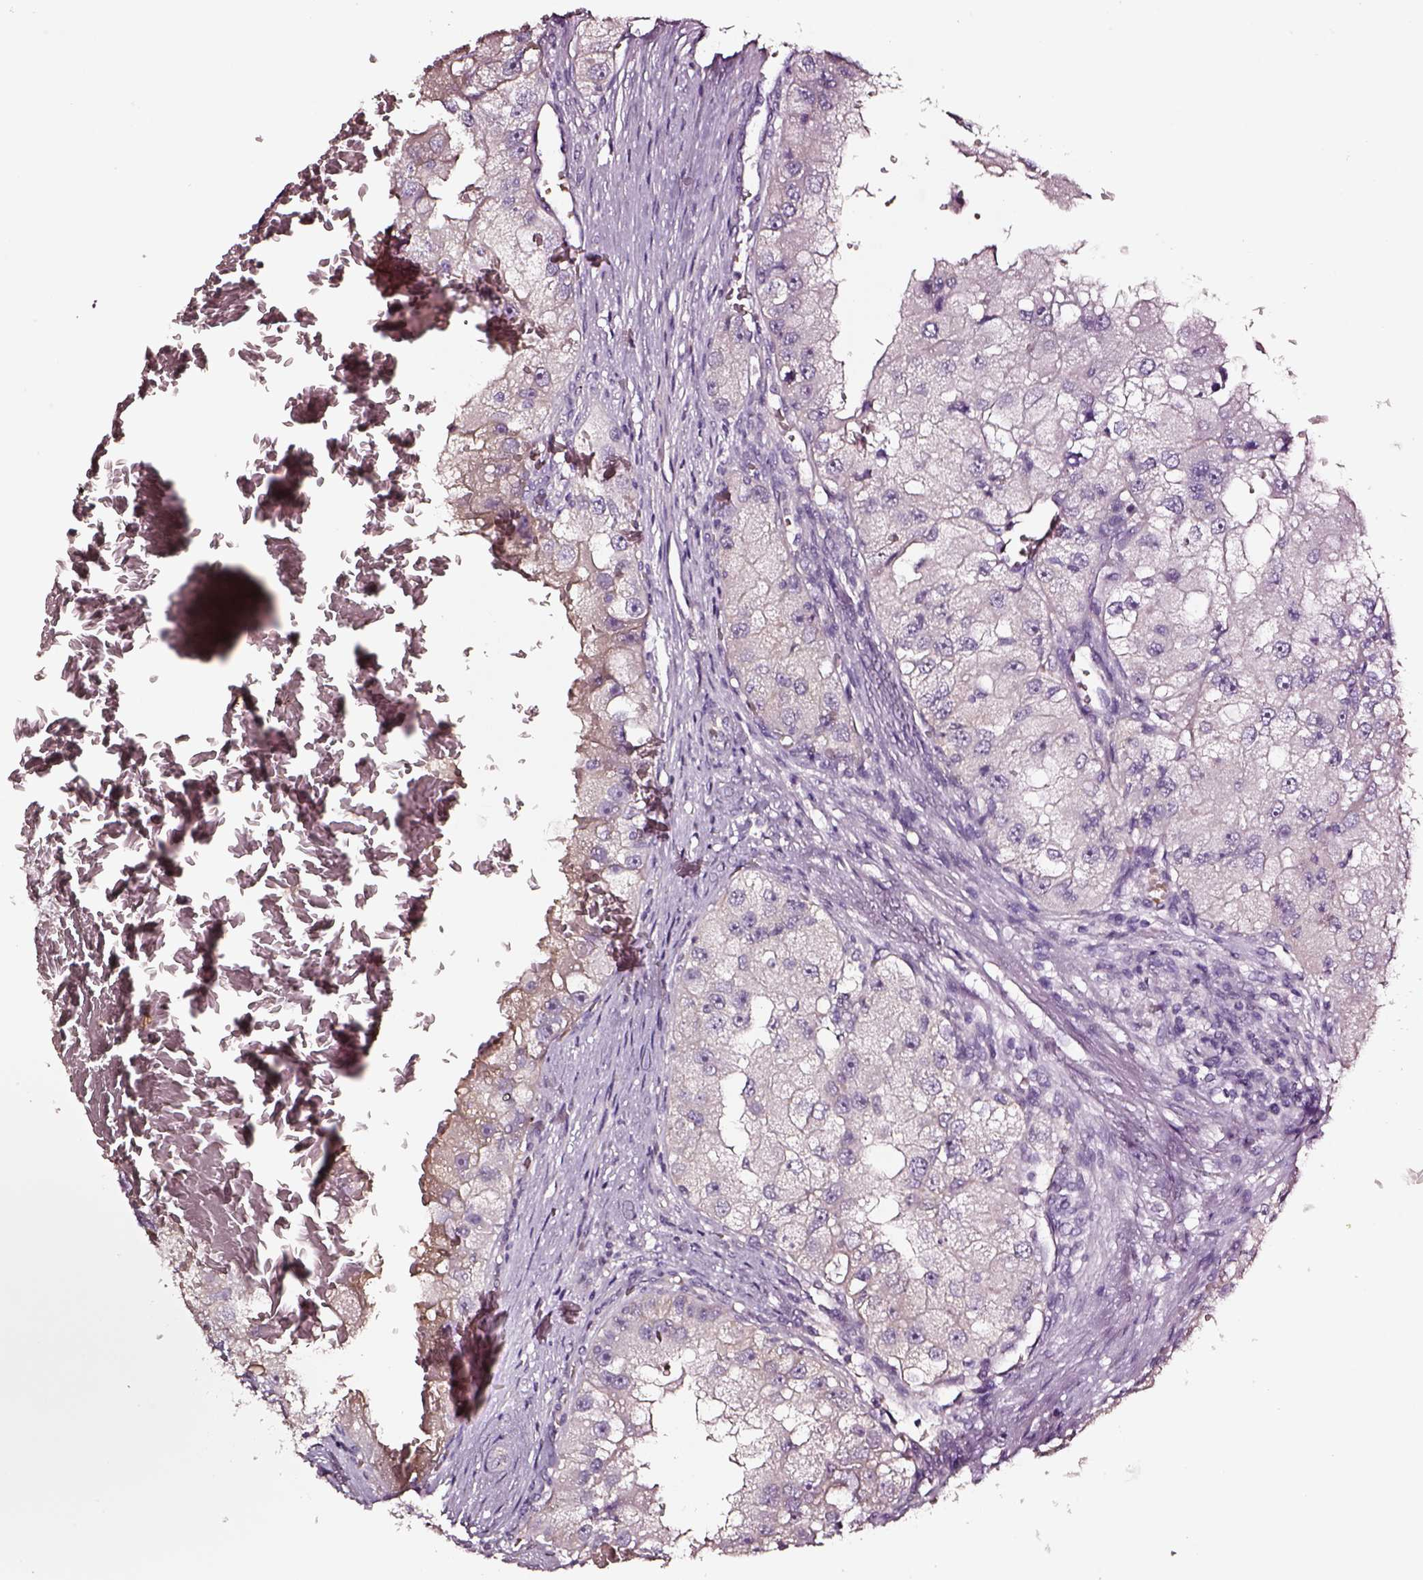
{"staining": {"intensity": "negative", "quantity": "none", "location": "none"}, "tissue": "renal cancer", "cell_type": "Tumor cells", "image_type": "cancer", "snomed": [{"axis": "morphology", "description": "Adenocarcinoma, NOS"}, {"axis": "topography", "description": "Kidney"}], "caption": "Immunohistochemistry of adenocarcinoma (renal) displays no expression in tumor cells.", "gene": "AADAT", "patient": {"sex": "male", "age": 63}}